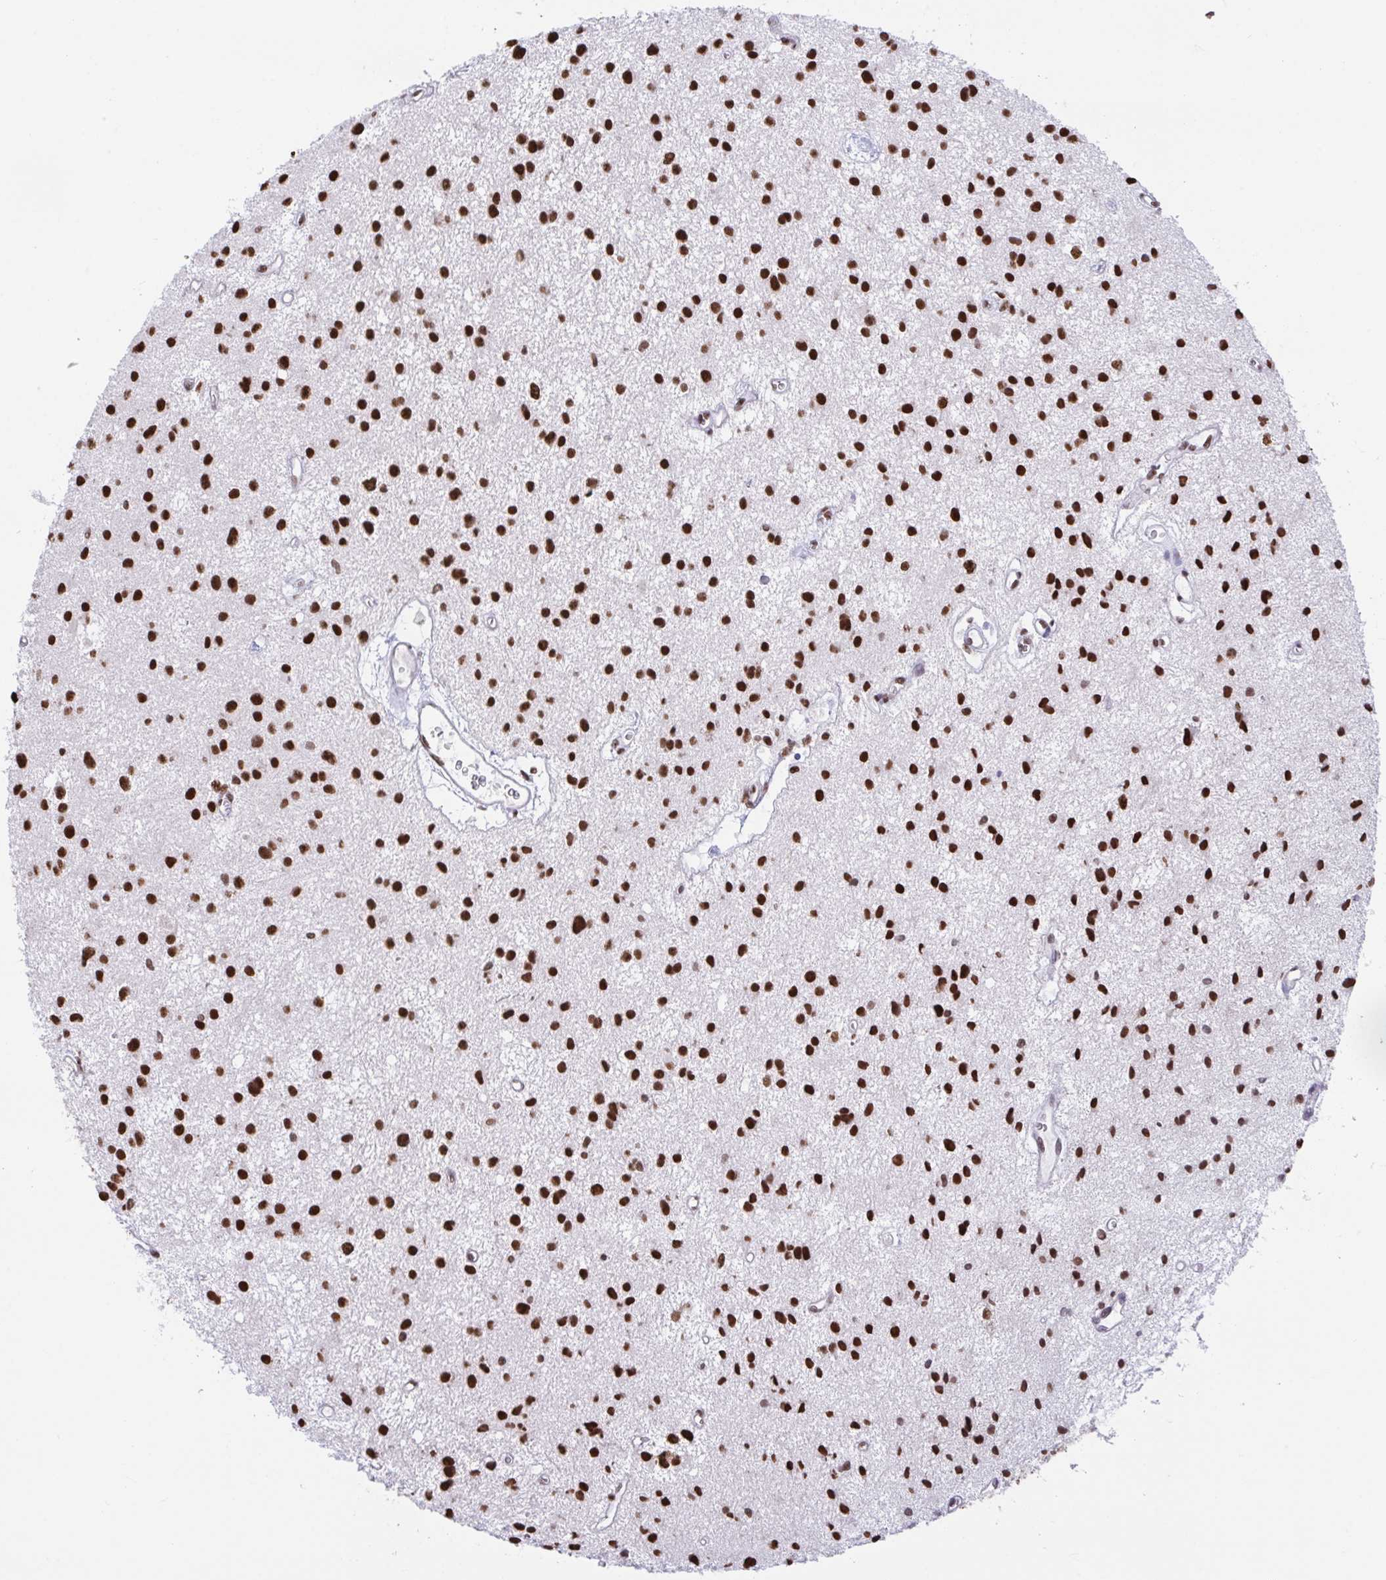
{"staining": {"intensity": "strong", "quantity": ">75%", "location": "nuclear"}, "tissue": "glioma", "cell_type": "Tumor cells", "image_type": "cancer", "snomed": [{"axis": "morphology", "description": "Glioma, malignant, Low grade"}, {"axis": "topography", "description": "Brain"}], "caption": "IHC histopathology image of neoplastic tissue: human glioma stained using IHC demonstrates high levels of strong protein expression localized specifically in the nuclear of tumor cells, appearing as a nuclear brown color.", "gene": "HNRNPDL", "patient": {"sex": "male", "age": 43}}